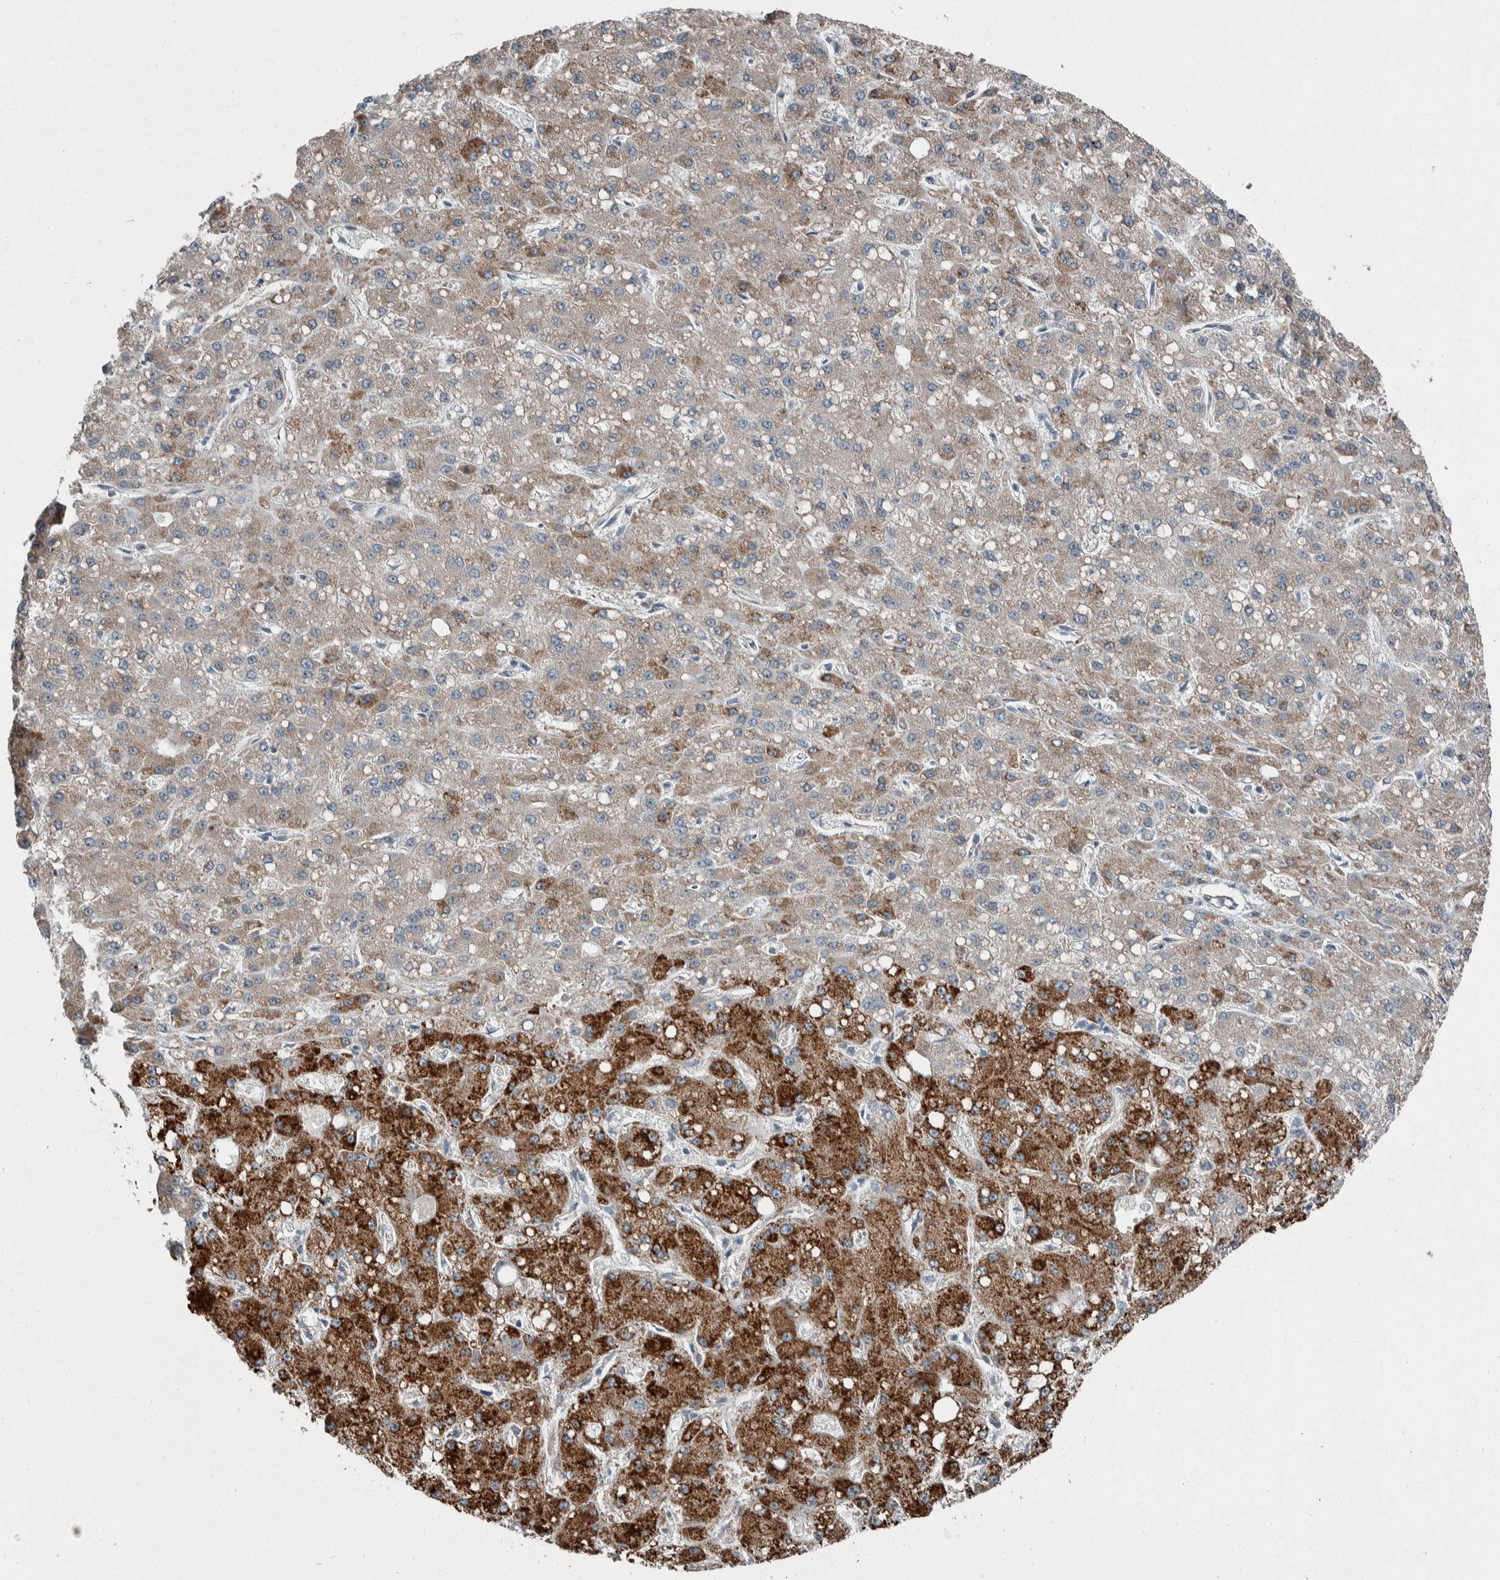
{"staining": {"intensity": "strong", "quantity": "25%-75%", "location": "cytoplasmic/membranous"}, "tissue": "liver cancer", "cell_type": "Tumor cells", "image_type": "cancer", "snomed": [{"axis": "morphology", "description": "Carcinoma, Hepatocellular, NOS"}, {"axis": "topography", "description": "Liver"}], "caption": "Hepatocellular carcinoma (liver) stained with IHC demonstrates strong cytoplasmic/membranous staining in approximately 25%-75% of tumor cells. Nuclei are stained in blue.", "gene": "USP25", "patient": {"sex": "male", "age": 67}}